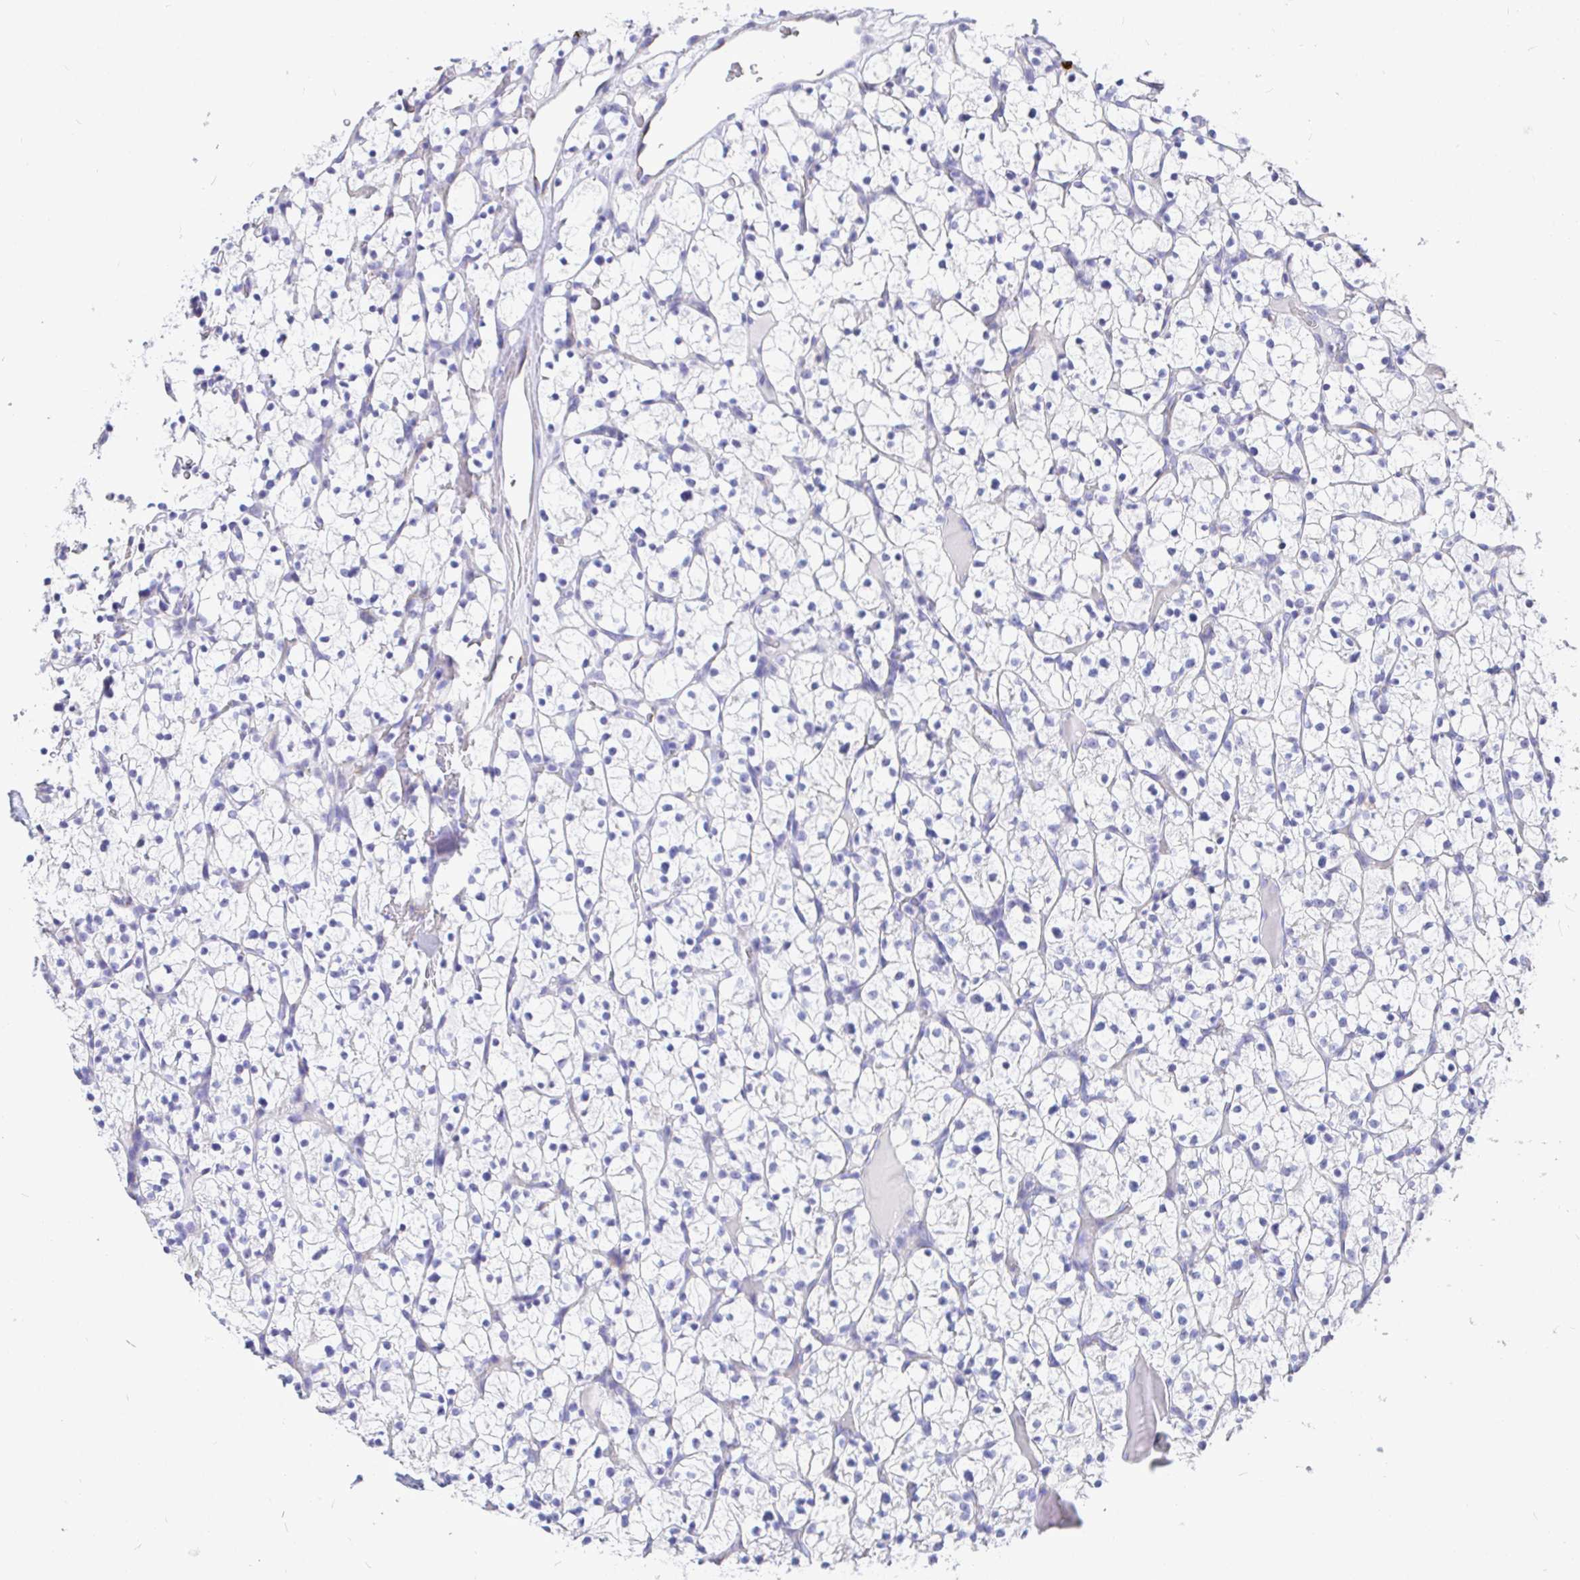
{"staining": {"intensity": "negative", "quantity": "none", "location": "none"}, "tissue": "renal cancer", "cell_type": "Tumor cells", "image_type": "cancer", "snomed": [{"axis": "morphology", "description": "Adenocarcinoma, NOS"}, {"axis": "topography", "description": "Kidney"}], "caption": "Protein analysis of renal cancer exhibits no significant positivity in tumor cells.", "gene": "CCDC62", "patient": {"sex": "female", "age": 64}}